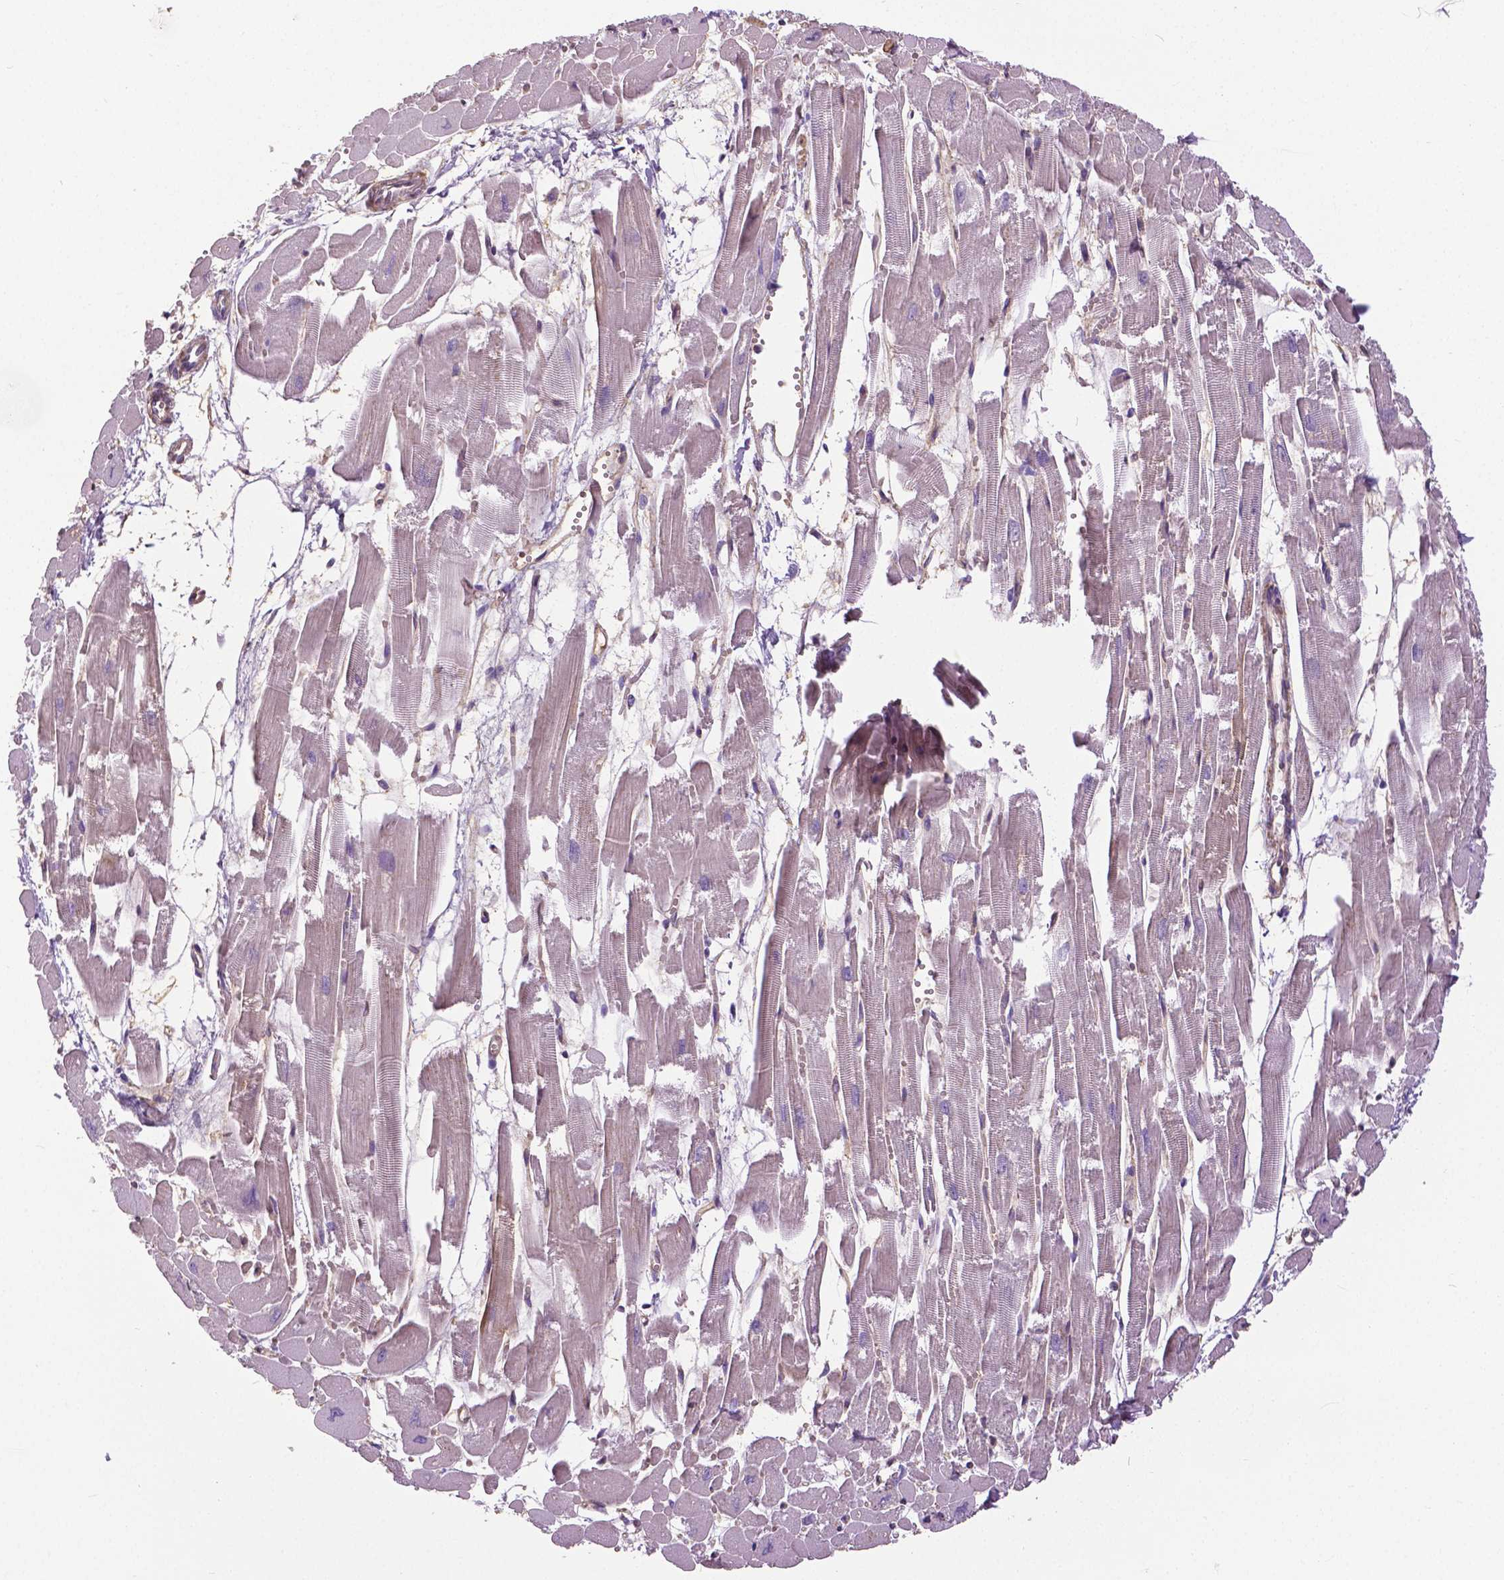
{"staining": {"intensity": "negative", "quantity": "none", "location": "none"}, "tissue": "heart muscle", "cell_type": "Cardiomyocytes", "image_type": "normal", "snomed": [{"axis": "morphology", "description": "Normal tissue, NOS"}, {"axis": "topography", "description": "Heart"}], "caption": "The immunohistochemistry (IHC) photomicrograph has no significant staining in cardiomyocytes of heart muscle. (DAB immunohistochemistry visualized using brightfield microscopy, high magnification).", "gene": "ANXA13", "patient": {"sex": "female", "age": 52}}